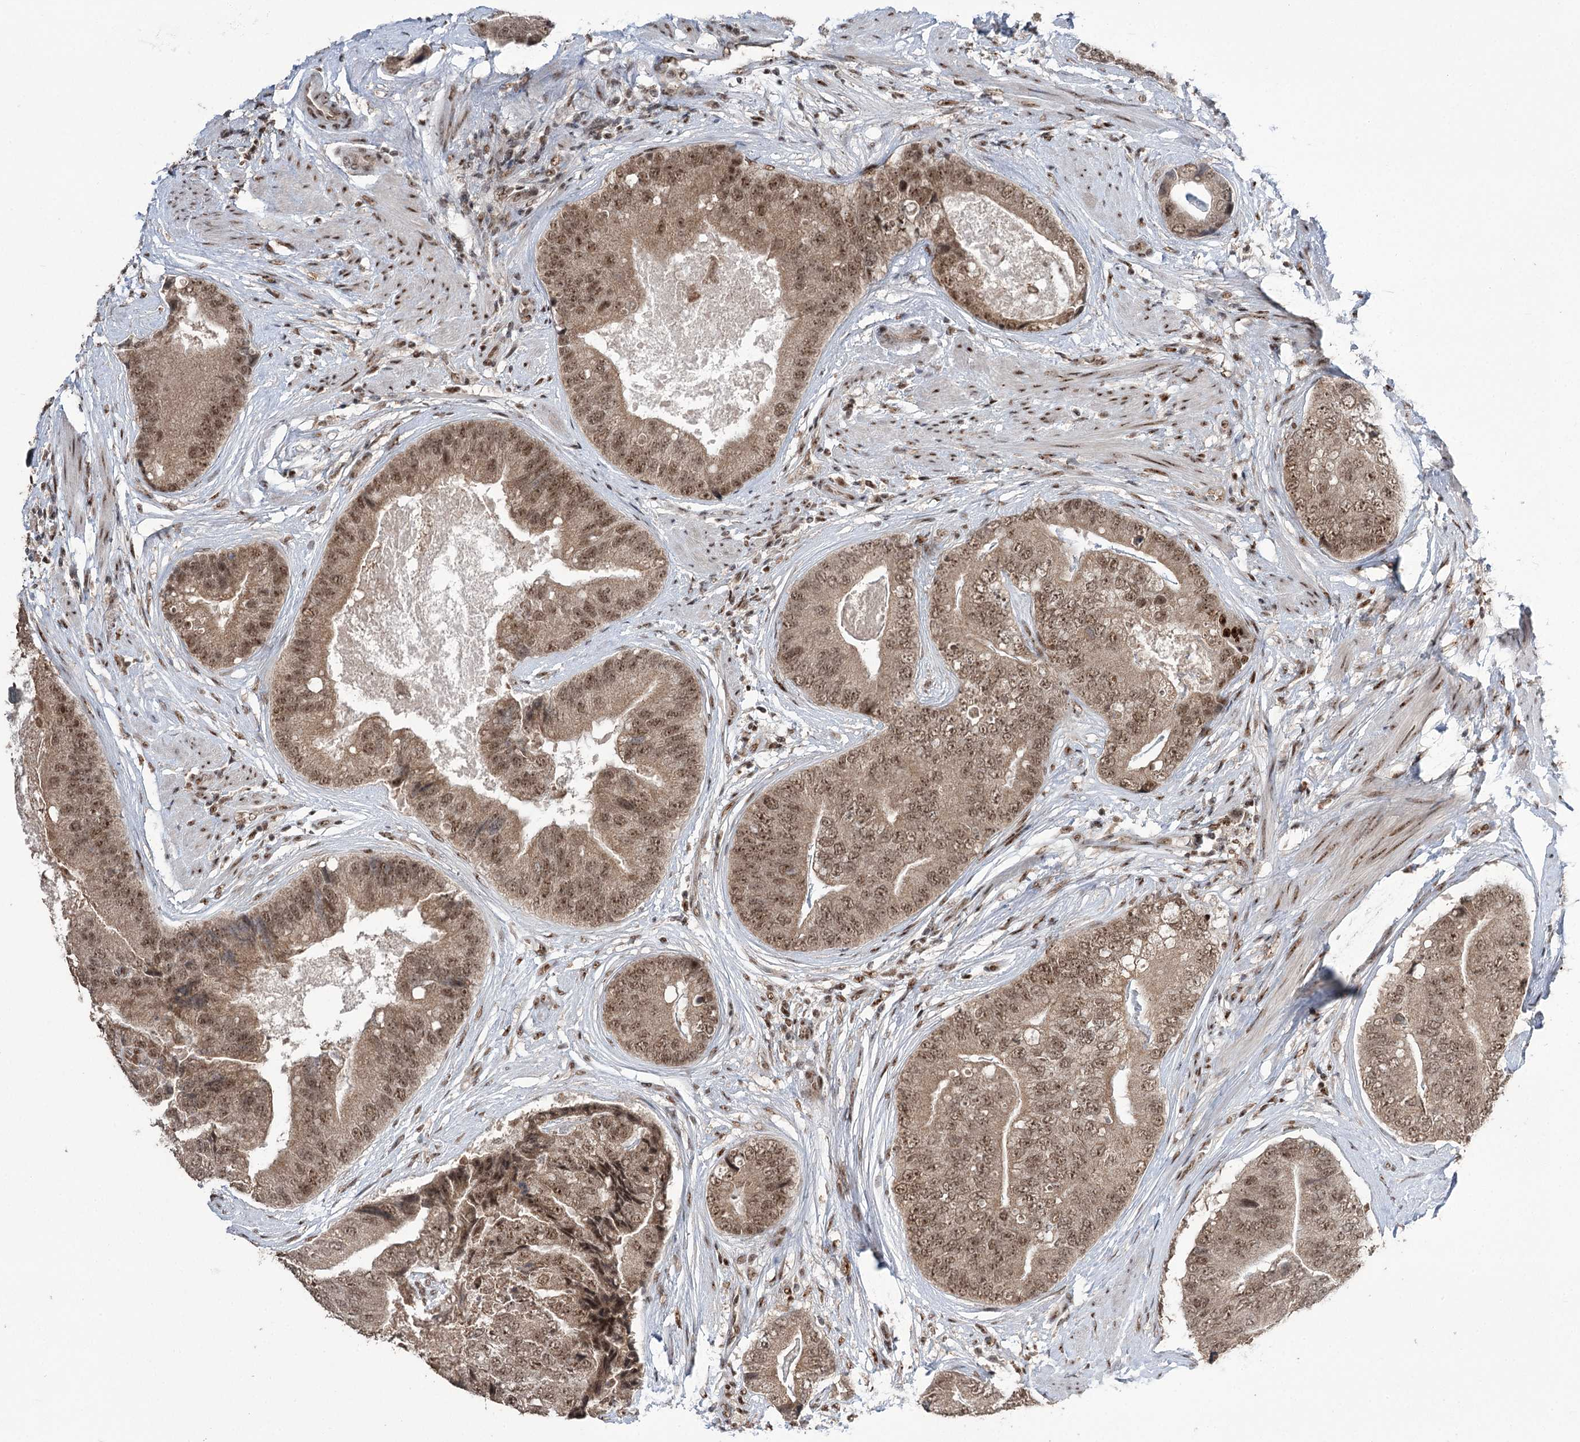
{"staining": {"intensity": "moderate", "quantity": ">75%", "location": "nuclear"}, "tissue": "prostate cancer", "cell_type": "Tumor cells", "image_type": "cancer", "snomed": [{"axis": "morphology", "description": "Adenocarcinoma, High grade"}, {"axis": "topography", "description": "Prostate"}], "caption": "An IHC histopathology image of neoplastic tissue is shown. Protein staining in brown highlights moderate nuclear positivity in prostate high-grade adenocarcinoma within tumor cells. (DAB (3,3'-diaminobenzidine) = brown stain, brightfield microscopy at high magnification).", "gene": "ERCC3", "patient": {"sex": "male", "age": 70}}